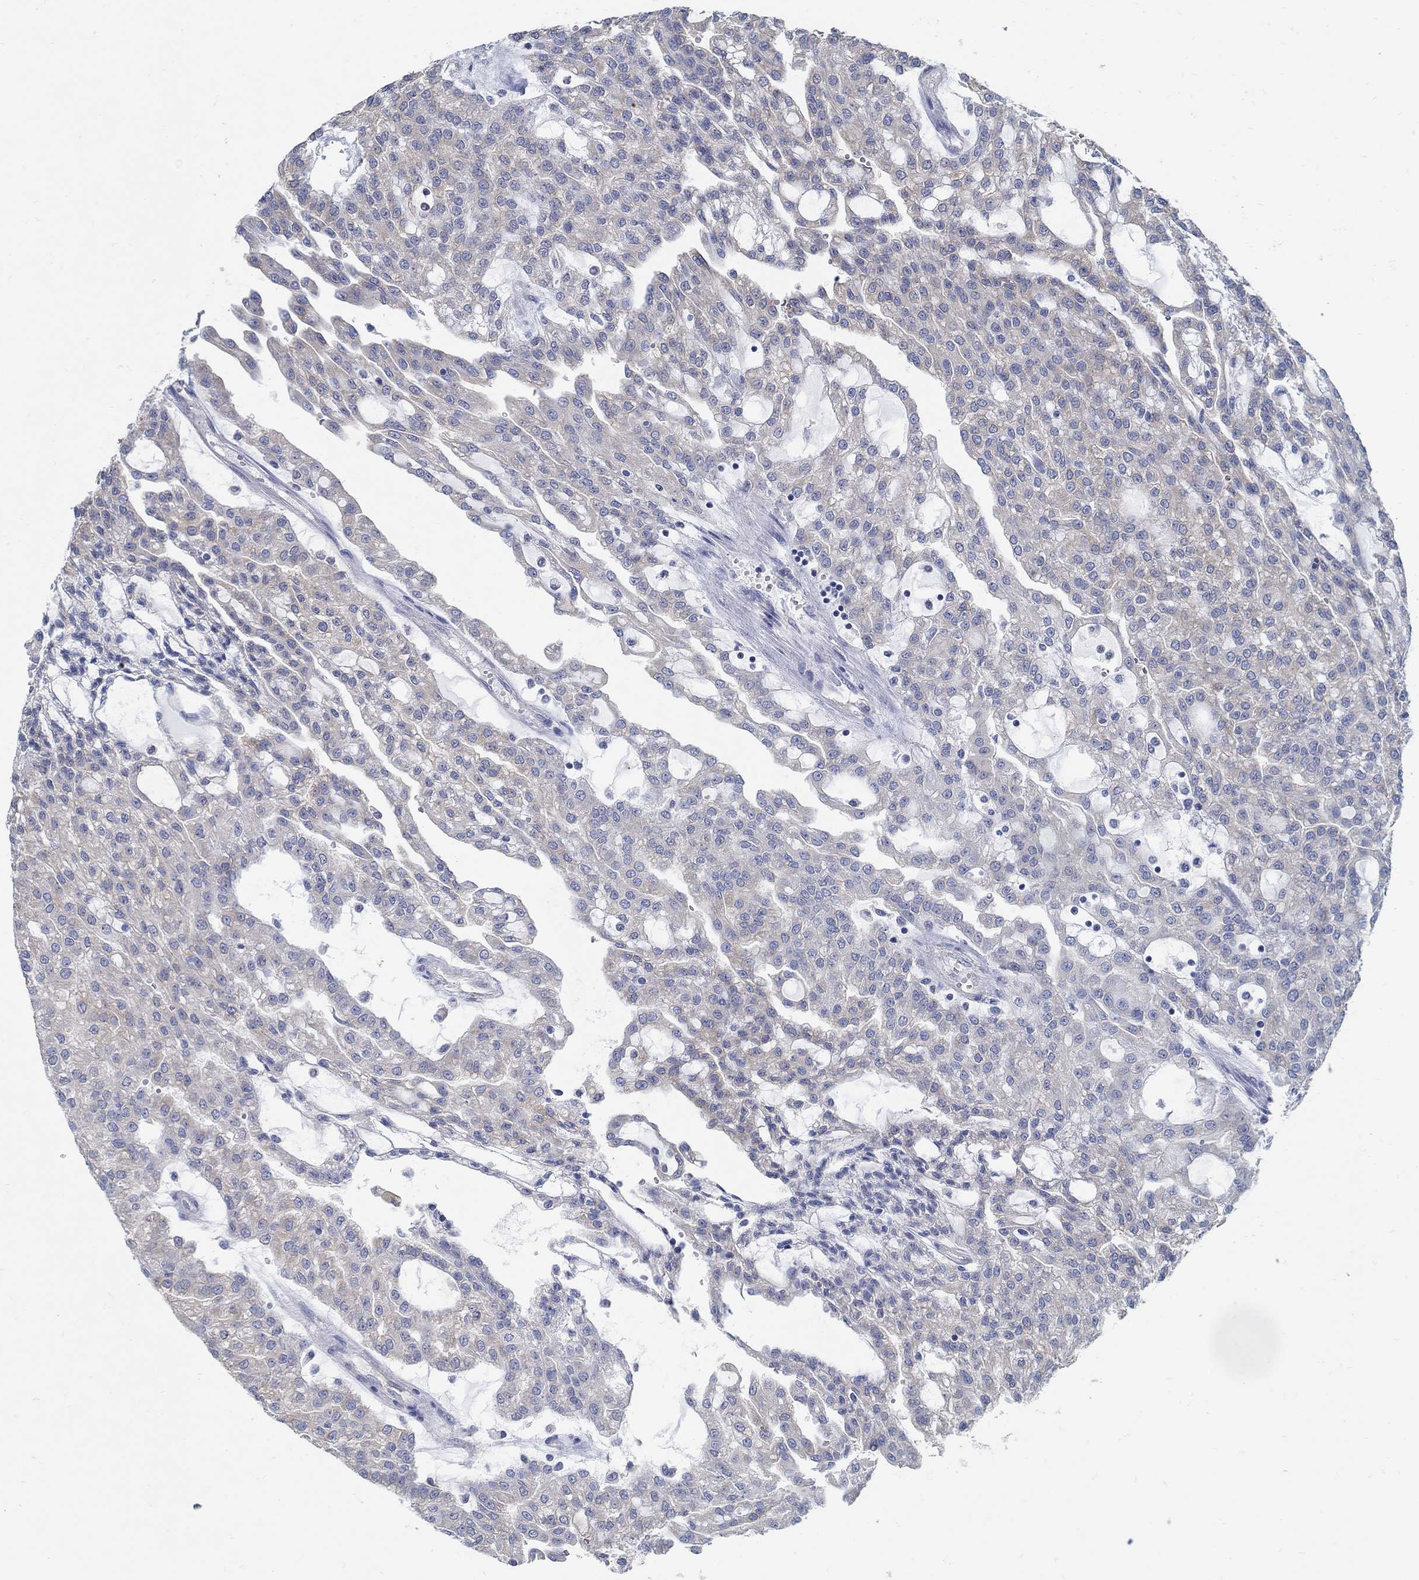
{"staining": {"intensity": "weak", "quantity": ">75%", "location": "cytoplasmic/membranous"}, "tissue": "renal cancer", "cell_type": "Tumor cells", "image_type": "cancer", "snomed": [{"axis": "morphology", "description": "Adenocarcinoma, NOS"}, {"axis": "topography", "description": "Kidney"}], "caption": "Protein staining of renal adenocarcinoma tissue reveals weak cytoplasmic/membranous positivity in about >75% of tumor cells.", "gene": "PCDH11X", "patient": {"sex": "male", "age": 63}}